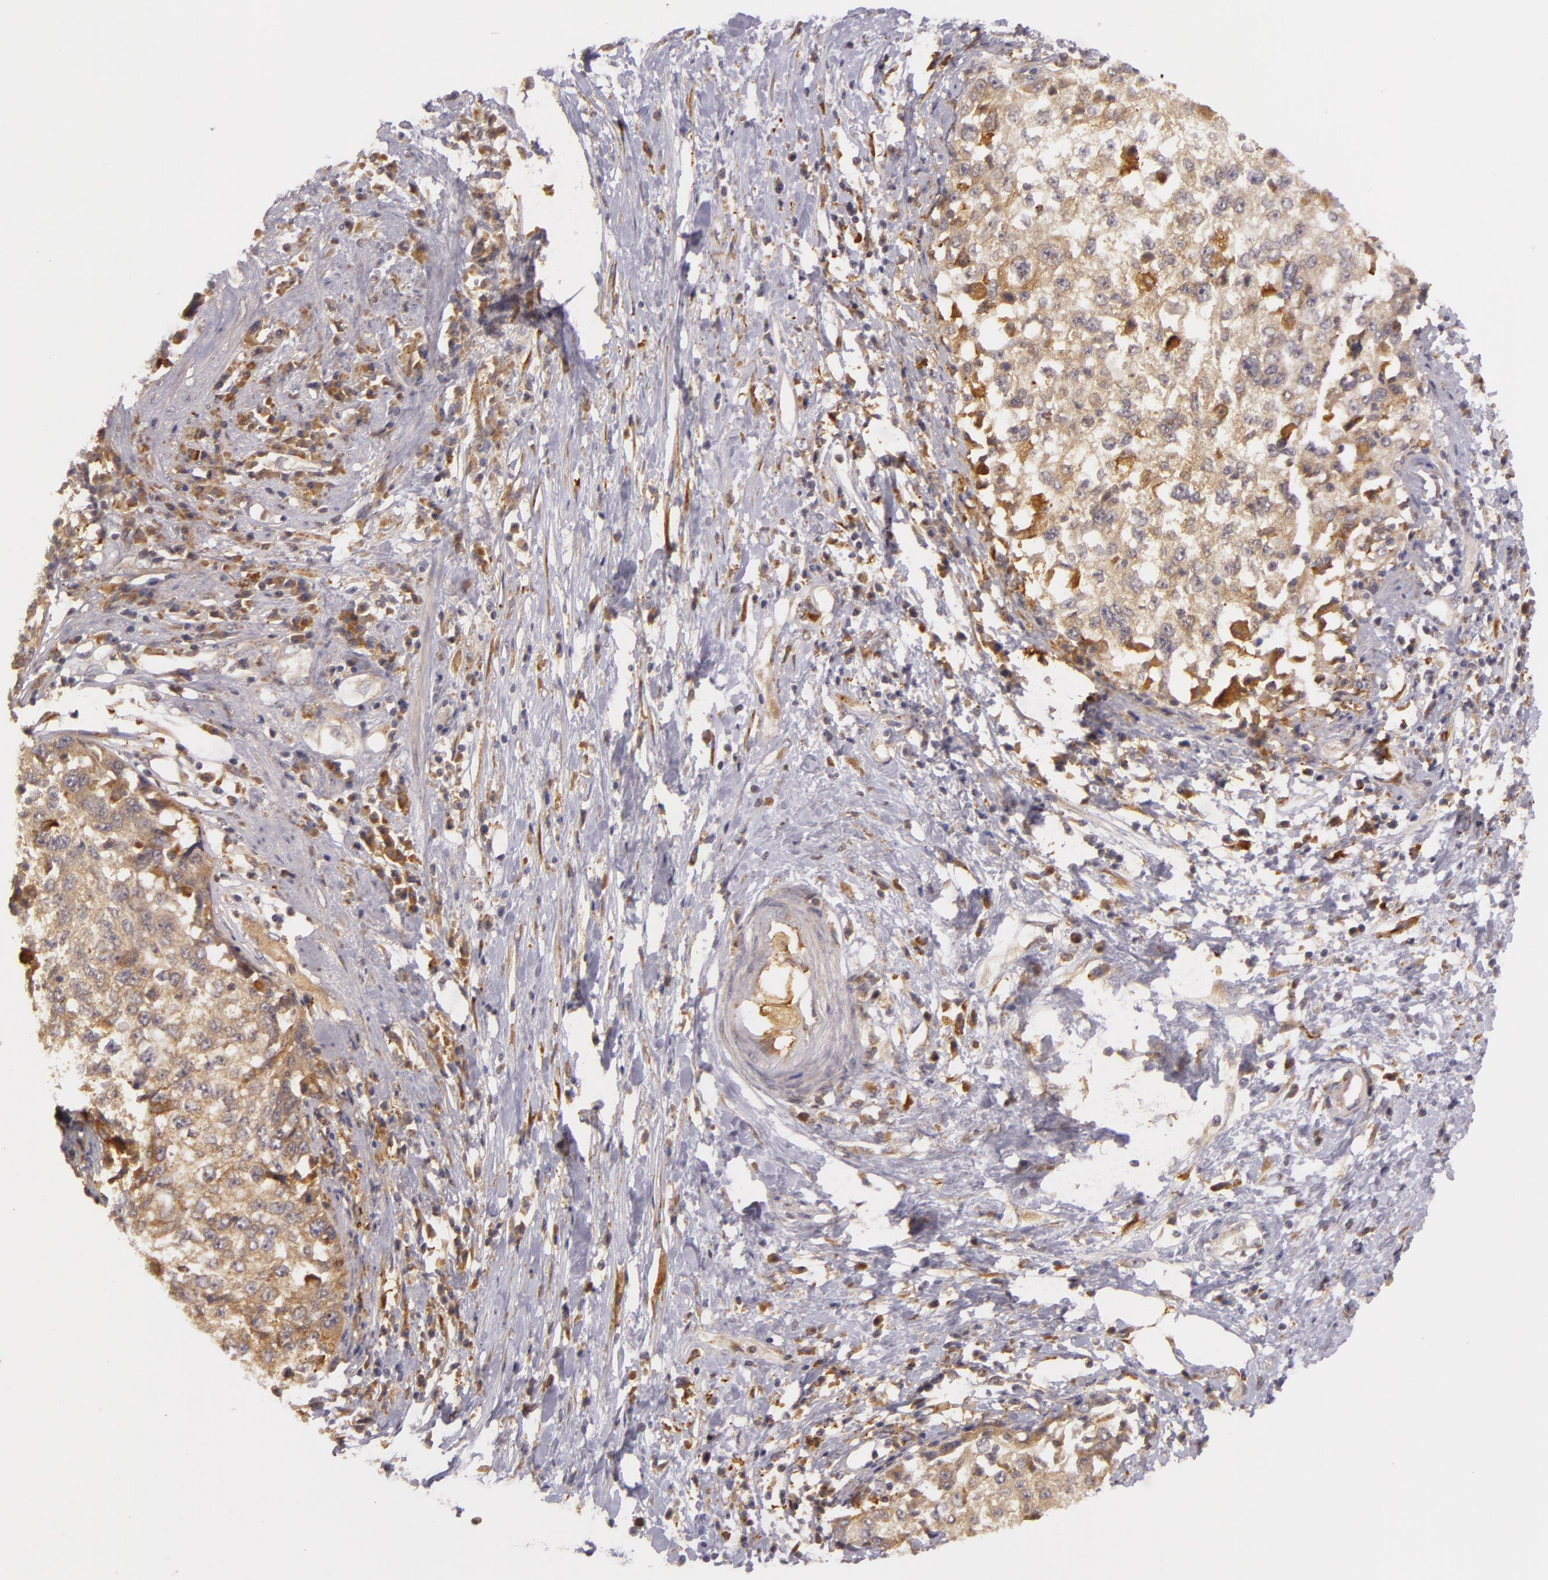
{"staining": {"intensity": "weak", "quantity": ">75%", "location": "cytoplasmic/membranous"}, "tissue": "cervical cancer", "cell_type": "Tumor cells", "image_type": "cancer", "snomed": [{"axis": "morphology", "description": "Squamous cell carcinoma, NOS"}, {"axis": "topography", "description": "Cervix"}], "caption": "This micrograph demonstrates immunohistochemistry staining of squamous cell carcinoma (cervical), with low weak cytoplasmic/membranous staining in approximately >75% of tumor cells.", "gene": "PPP1R3F", "patient": {"sex": "female", "age": 57}}